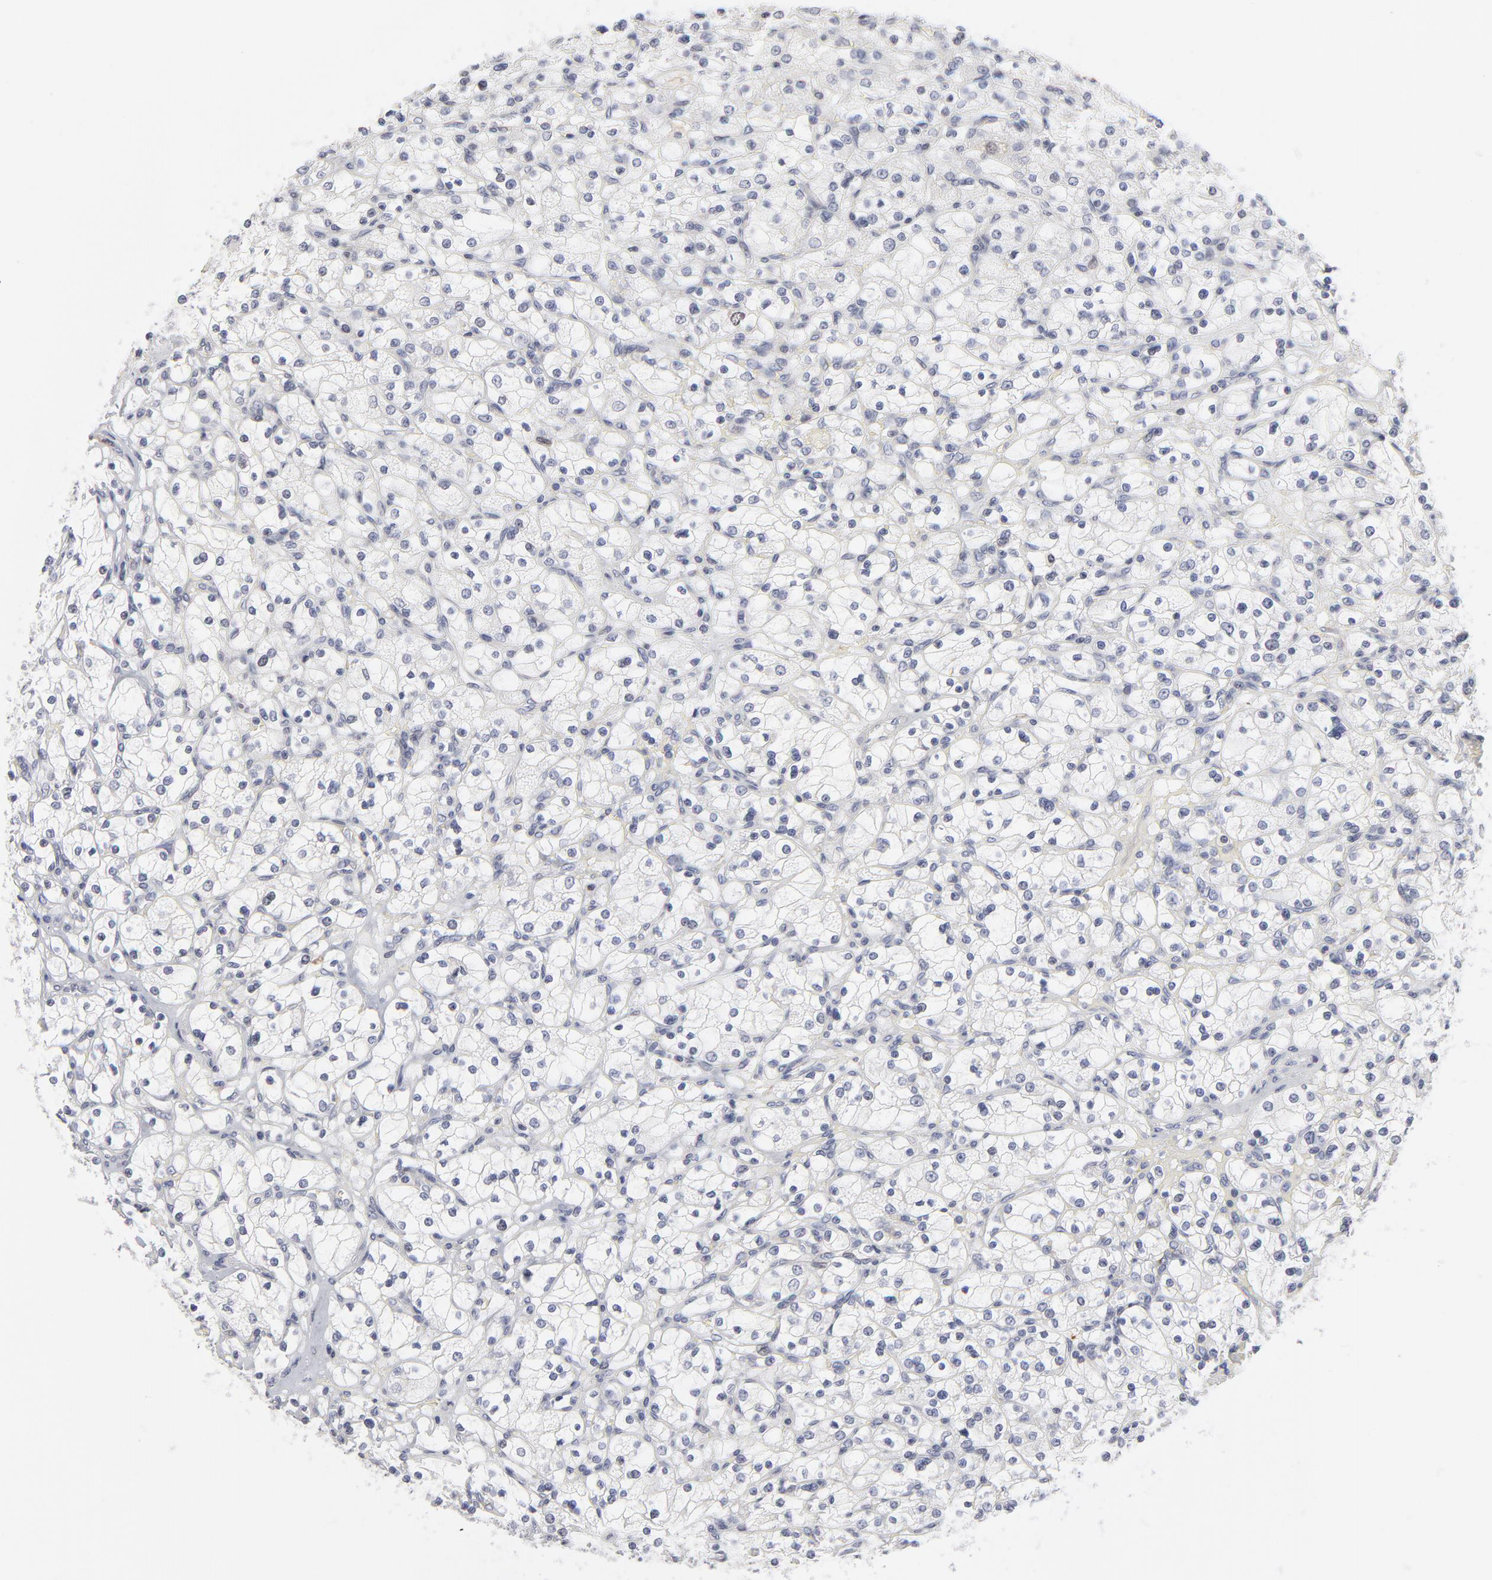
{"staining": {"intensity": "negative", "quantity": "none", "location": "none"}, "tissue": "renal cancer", "cell_type": "Tumor cells", "image_type": "cancer", "snomed": [{"axis": "morphology", "description": "Adenocarcinoma, NOS"}, {"axis": "topography", "description": "Kidney"}], "caption": "This is an IHC photomicrograph of human adenocarcinoma (renal). There is no staining in tumor cells.", "gene": "AURKA", "patient": {"sex": "female", "age": 83}}